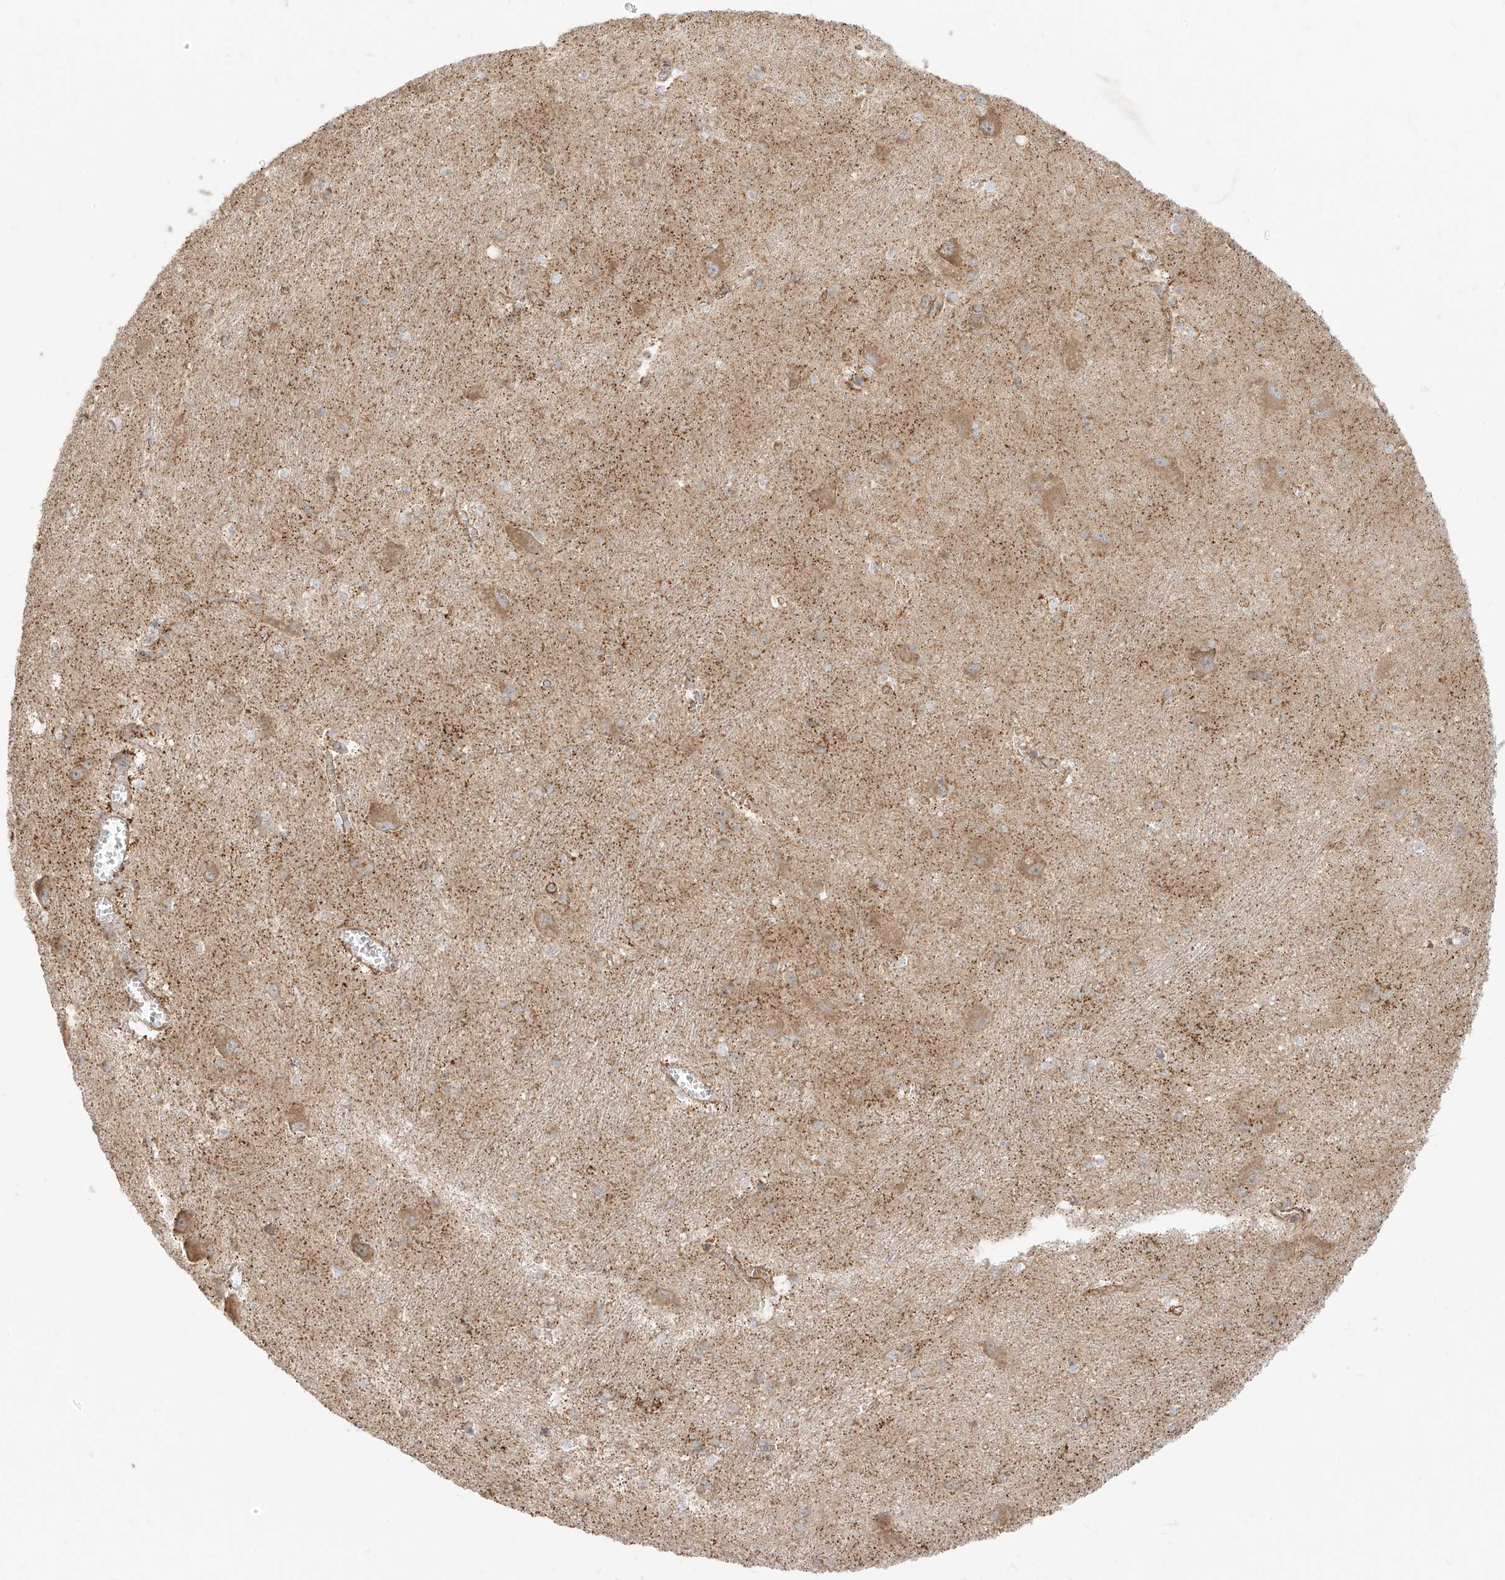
{"staining": {"intensity": "weak", "quantity": "<25%", "location": "cytoplasmic/membranous"}, "tissue": "caudate", "cell_type": "Glial cells", "image_type": "normal", "snomed": [{"axis": "morphology", "description": "Normal tissue, NOS"}, {"axis": "topography", "description": "Lateral ventricle wall"}], "caption": "There is no significant staining in glial cells of caudate. The staining is performed using DAB brown chromogen with nuclei counter-stained in using hematoxylin.", "gene": "PLCL1", "patient": {"sex": "male", "age": 37}}